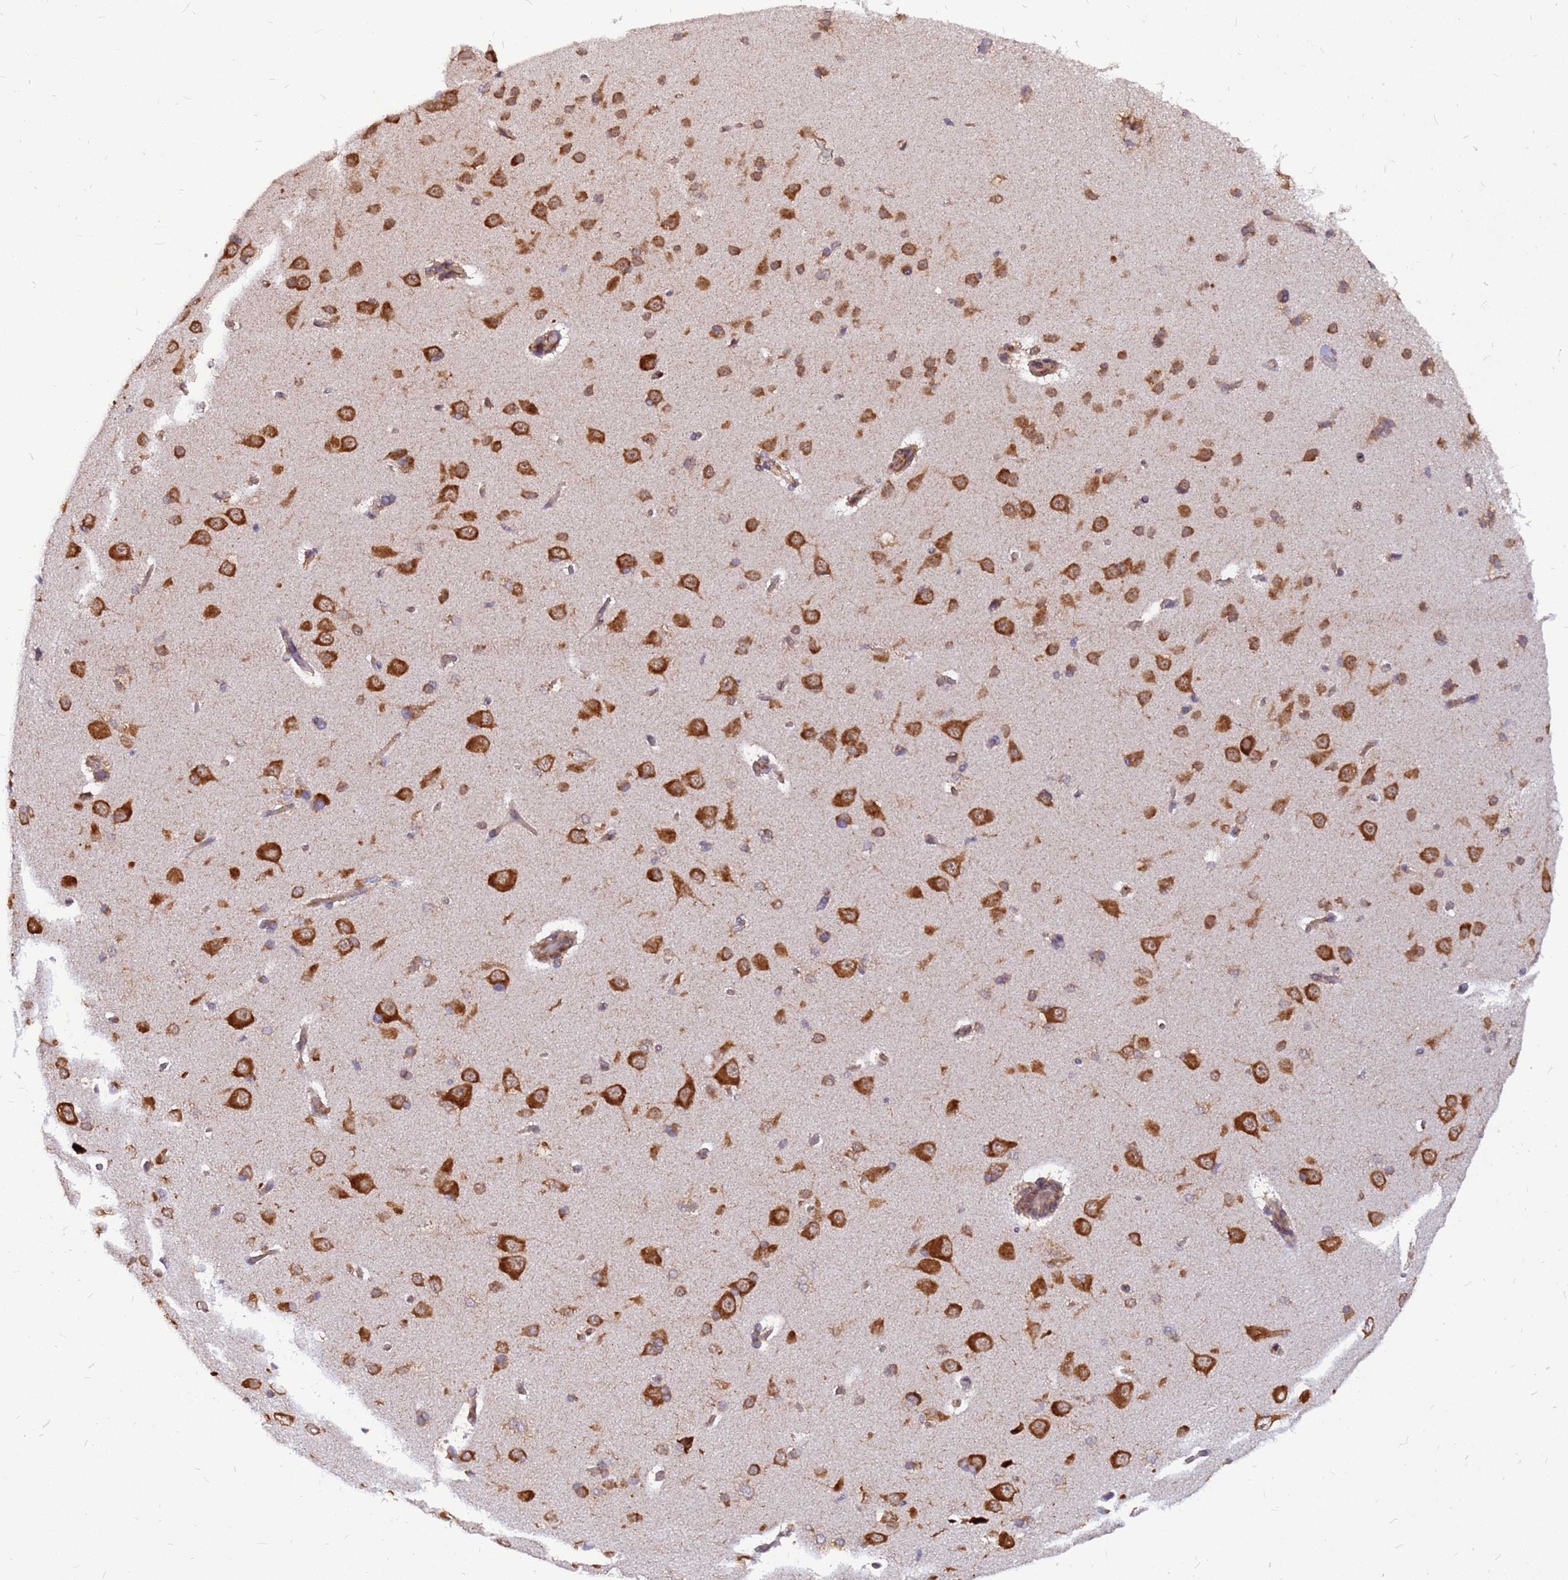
{"staining": {"intensity": "moderate", "quantity": "25%-75%", "location": "cytoplasmic/membranous"}, "tissue": "cerebral cortex", "cell_type": "Endothelial cells", "image_type": "normal", "snomed": [{"axis": "morphology", "description": "Normal tissue, NOS"}, {"axis": "topography", "description": "Cerebral cortex"}], "caption": "Approximately 25%-75% of endothelial cells in benign cerebral cortex display moderate cytoplasmic/membranous protein expression as visualized by brown immunohistochemical staining.", "gene": "RPL8", "patient": {"sex": "male", "age": 62}}